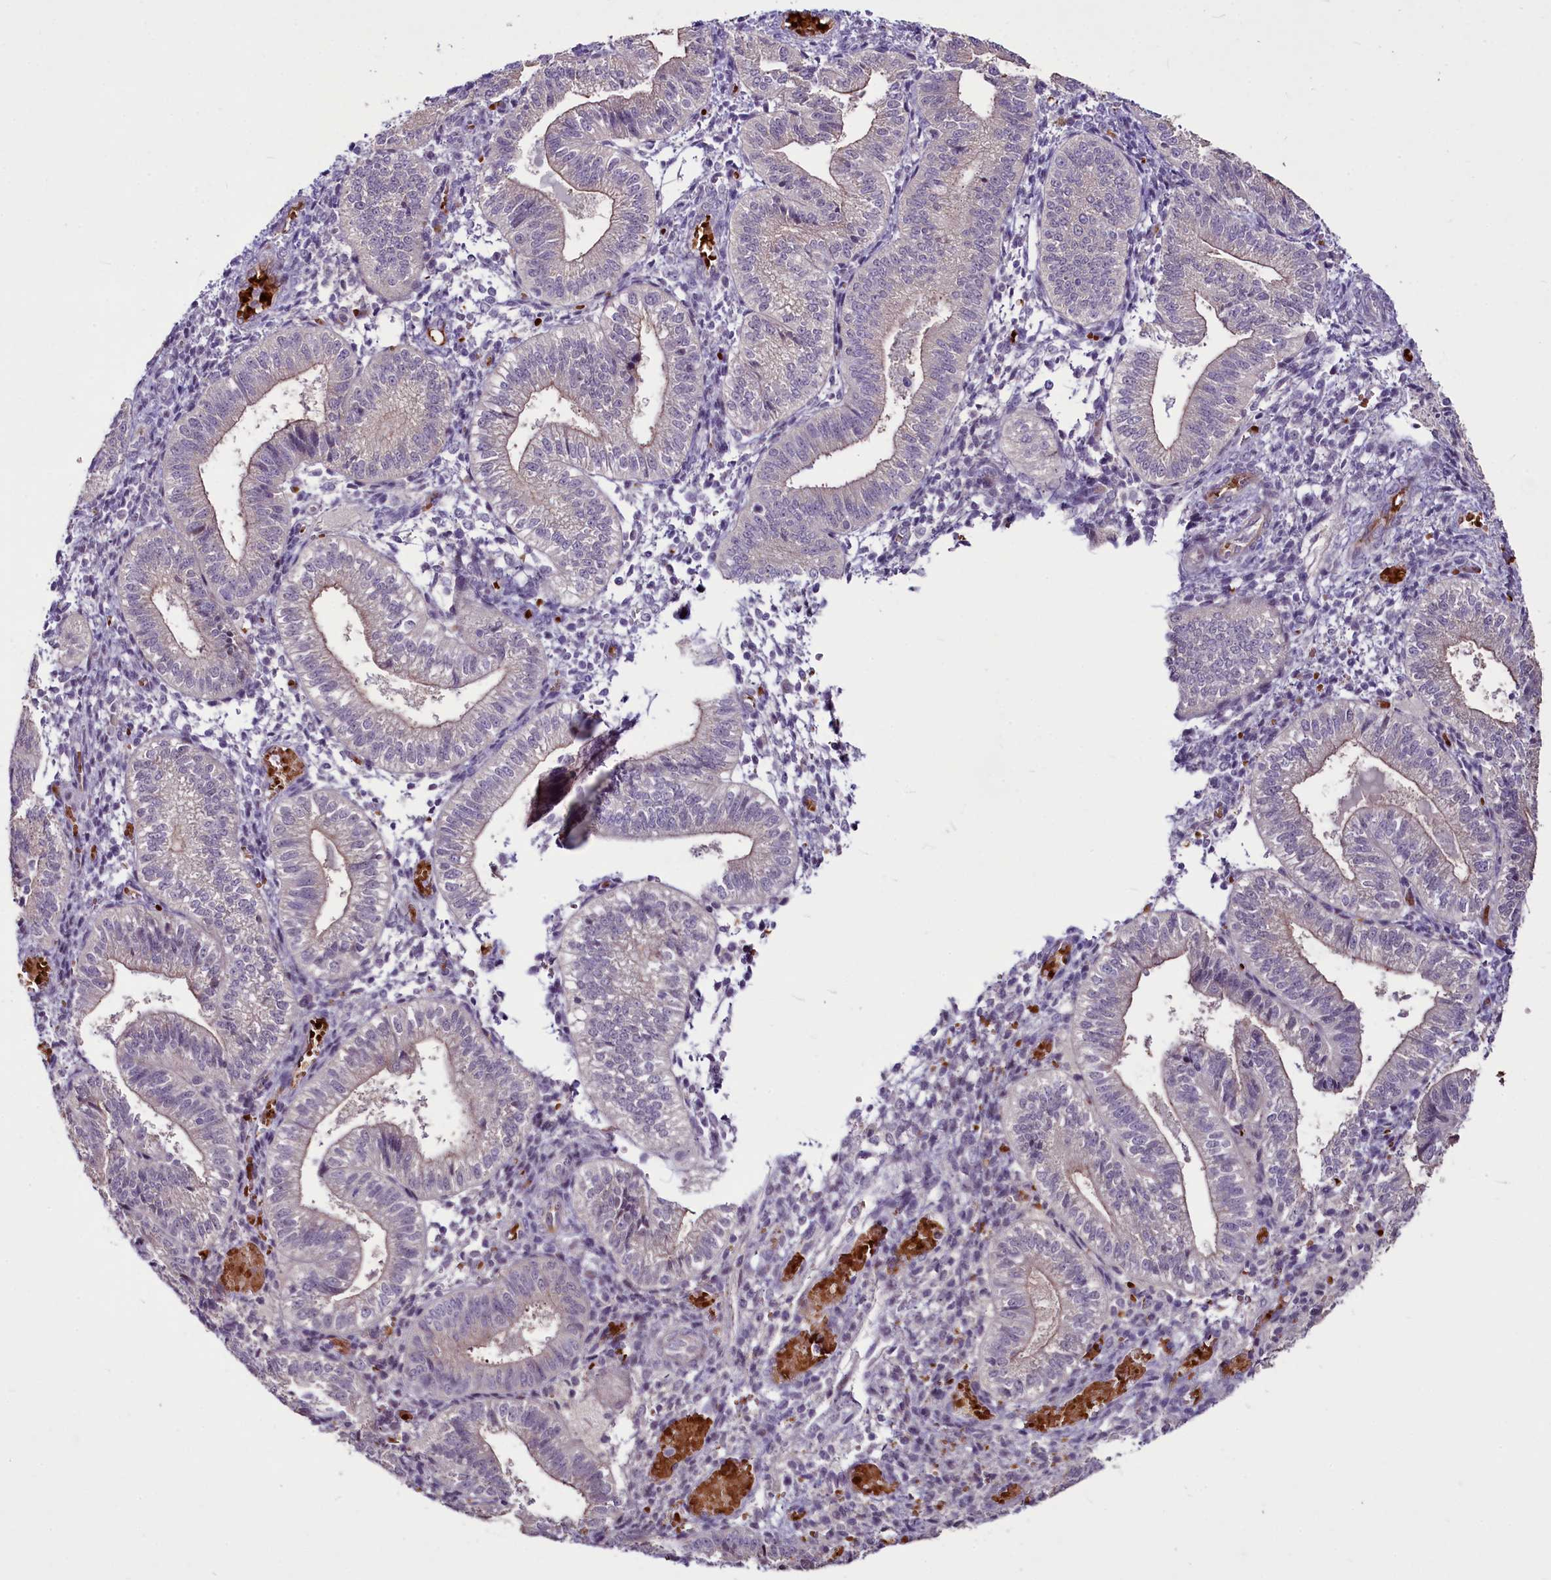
{"staining": {"intensity": "negative", "quantity": "none", "location": "none"}, "tissue": "endometrium", "cell_type": "Cells in endometrial stroma", "image_type": "normal", "snomed": [{"axis": "morphology", "description": "Normal tissue, NOS"}, {"axis": "topography", "description": "Endometrium"}], "caption": "Immunohistochemistry micrograph of unremarkable human endometrium stained for a protein (brown), which exhibits no staining in cells in endometrial stroma. (DAB (3,3'-diaminobenzidine) IHC visualized using brightfield microscopy, high magnification).", "gene": "SUSD3", "patient": {"sex": "female", "age": 34}}